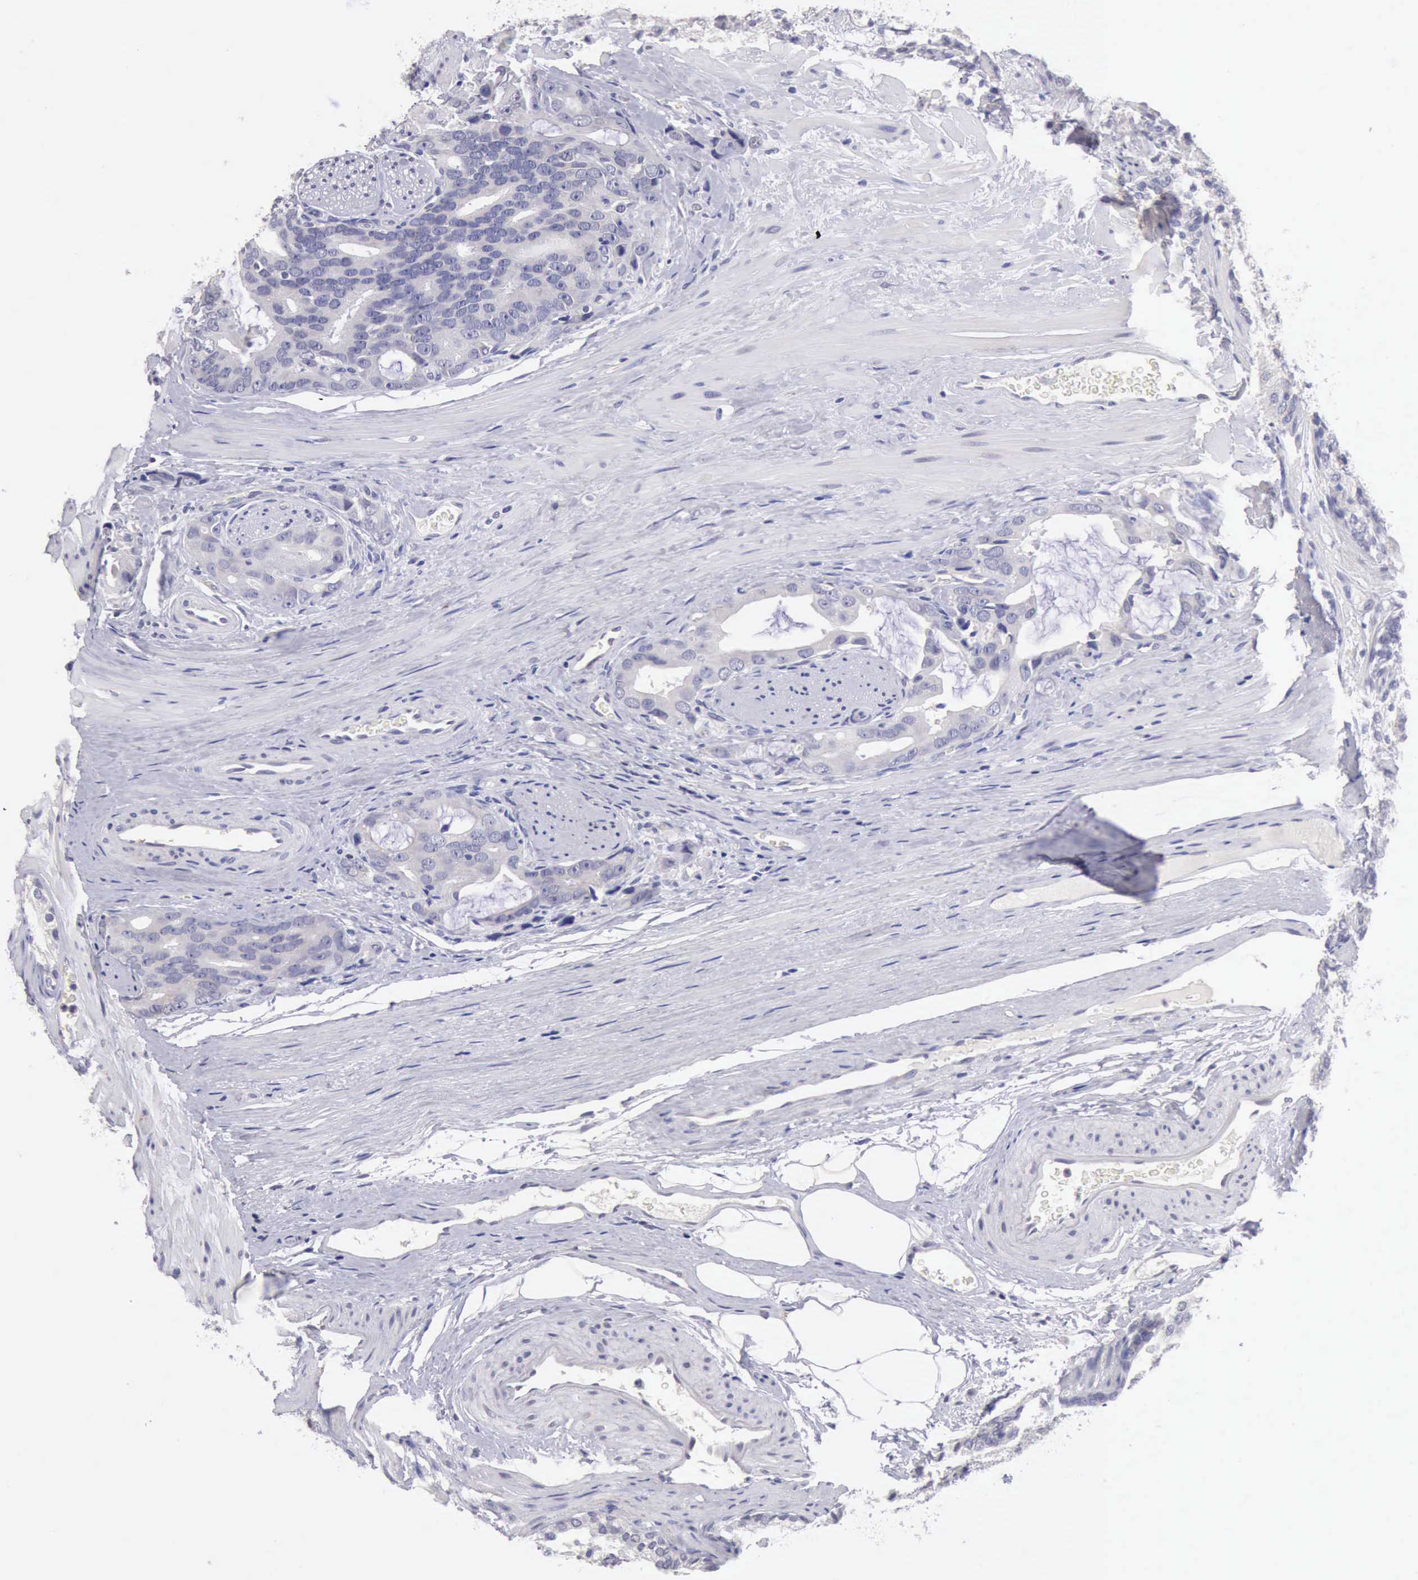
{"staining": {"intensity": "negative", "quantity": "none", "location": "none"}, "tissue": "prostate cancer", "cell_type": "Tumor cells", "image_type": "cancer", "snomed": [{"axis": "morphology", "description": "Adenocarcinoma, Medium grade"}, {"axis": "topography", "description": "Prostate"}], "caption": "The histopathology image demonstrates no significant staining in tumor cells of prostate medium-grade adenocarcinoma.", "gene": "KCND1", "patient": {"sex": "male", "age": 53}}